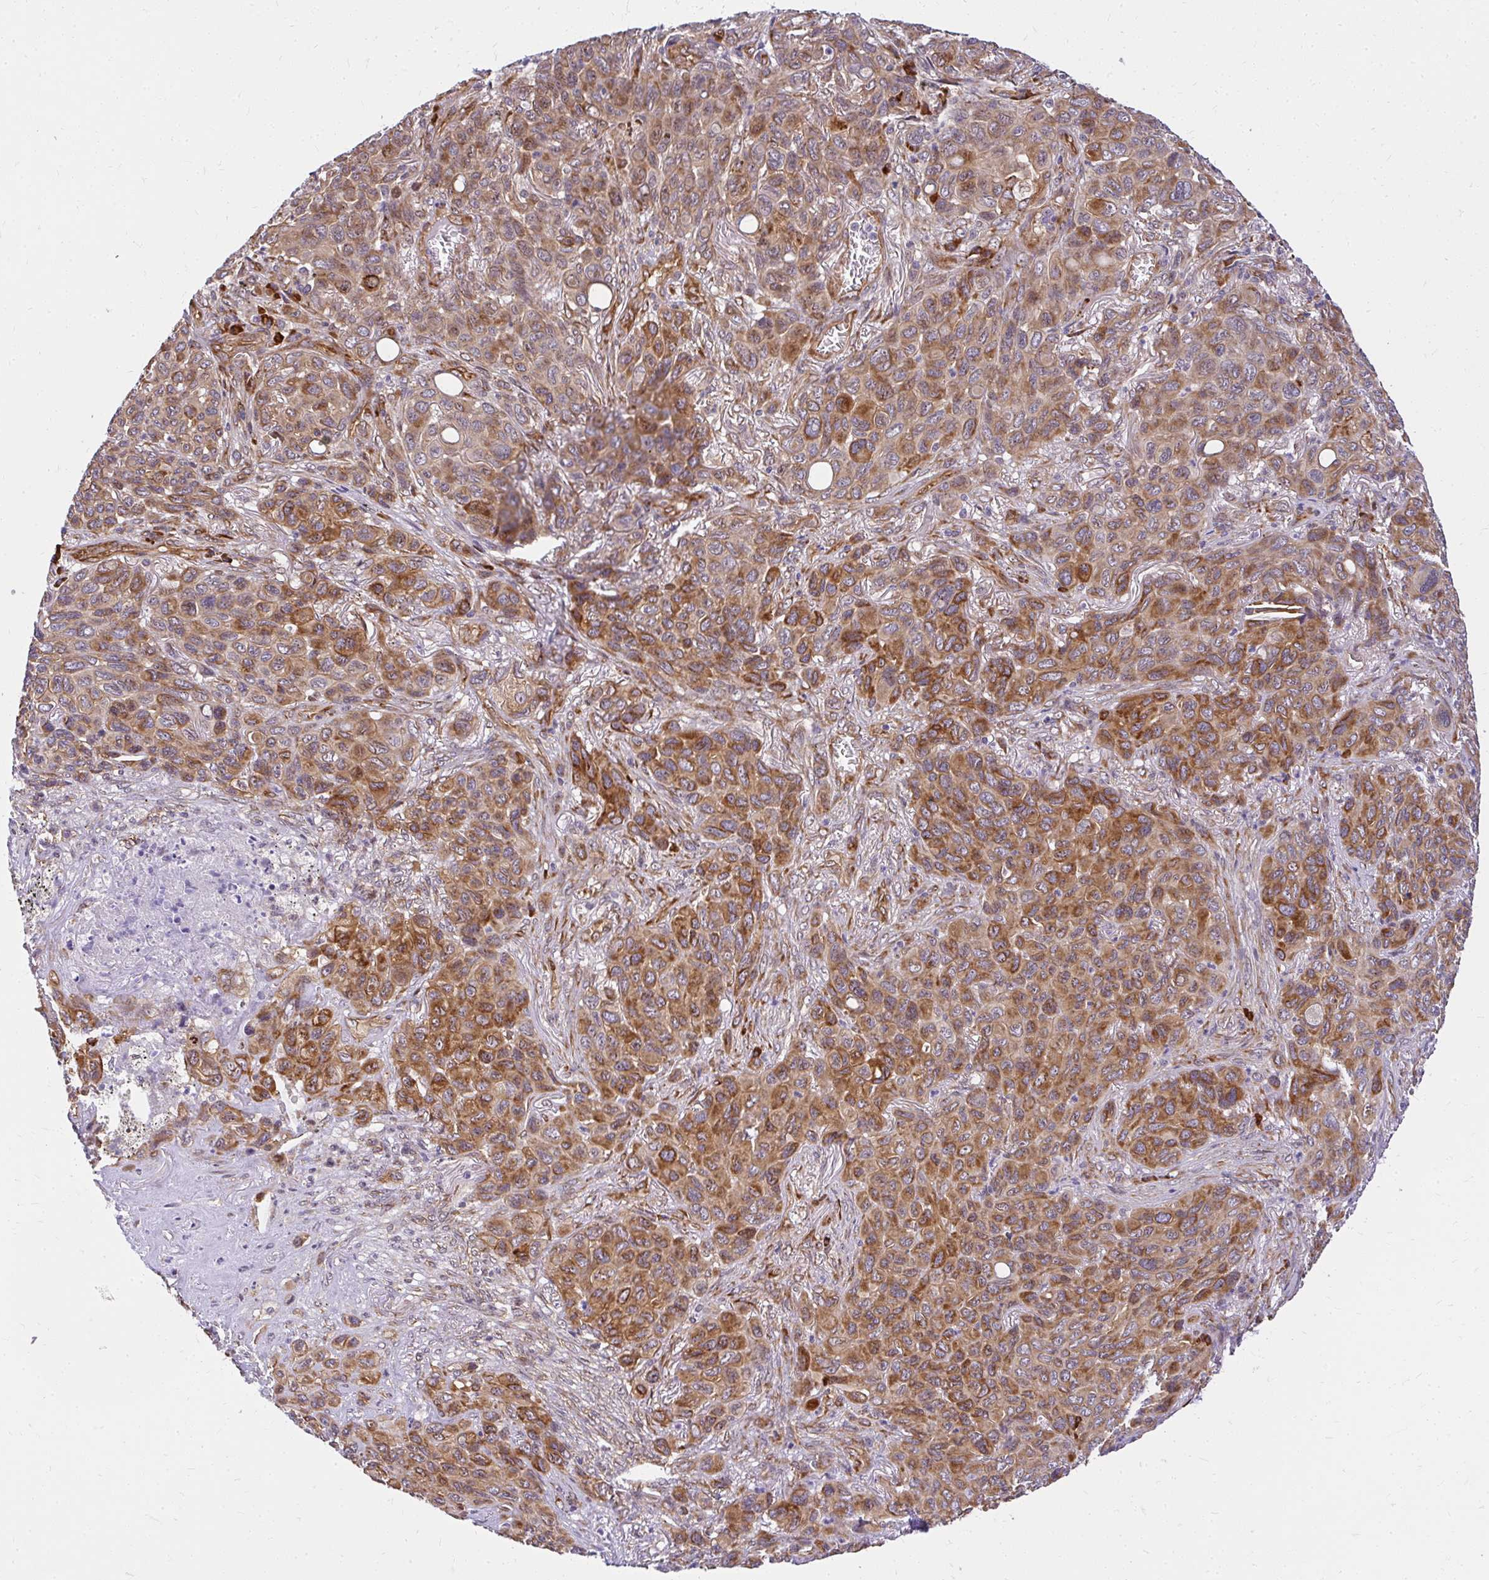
{"staining": {"intensity": "moderate", "quantity": ">75%", "location": "cytoplasmic/membranous"}, "tissue": "melanoma", "cell_type": "Tumor cells", "image_type": "cancer", "snomed": [{"axis": "morphology", "description": "Malignant melanoma, Metastatic site"}, {"axis": "topography", "description": "Lung"}], "caption": "Immunohistochemical staining of malignant melanoma (metastatic site) exhibits medium levels of moderate cytoplasmic/membranous protein staining in about >75% of tumor cells.", "gene": "RSKR", "patient": {"sex": "male", "age": 48}}